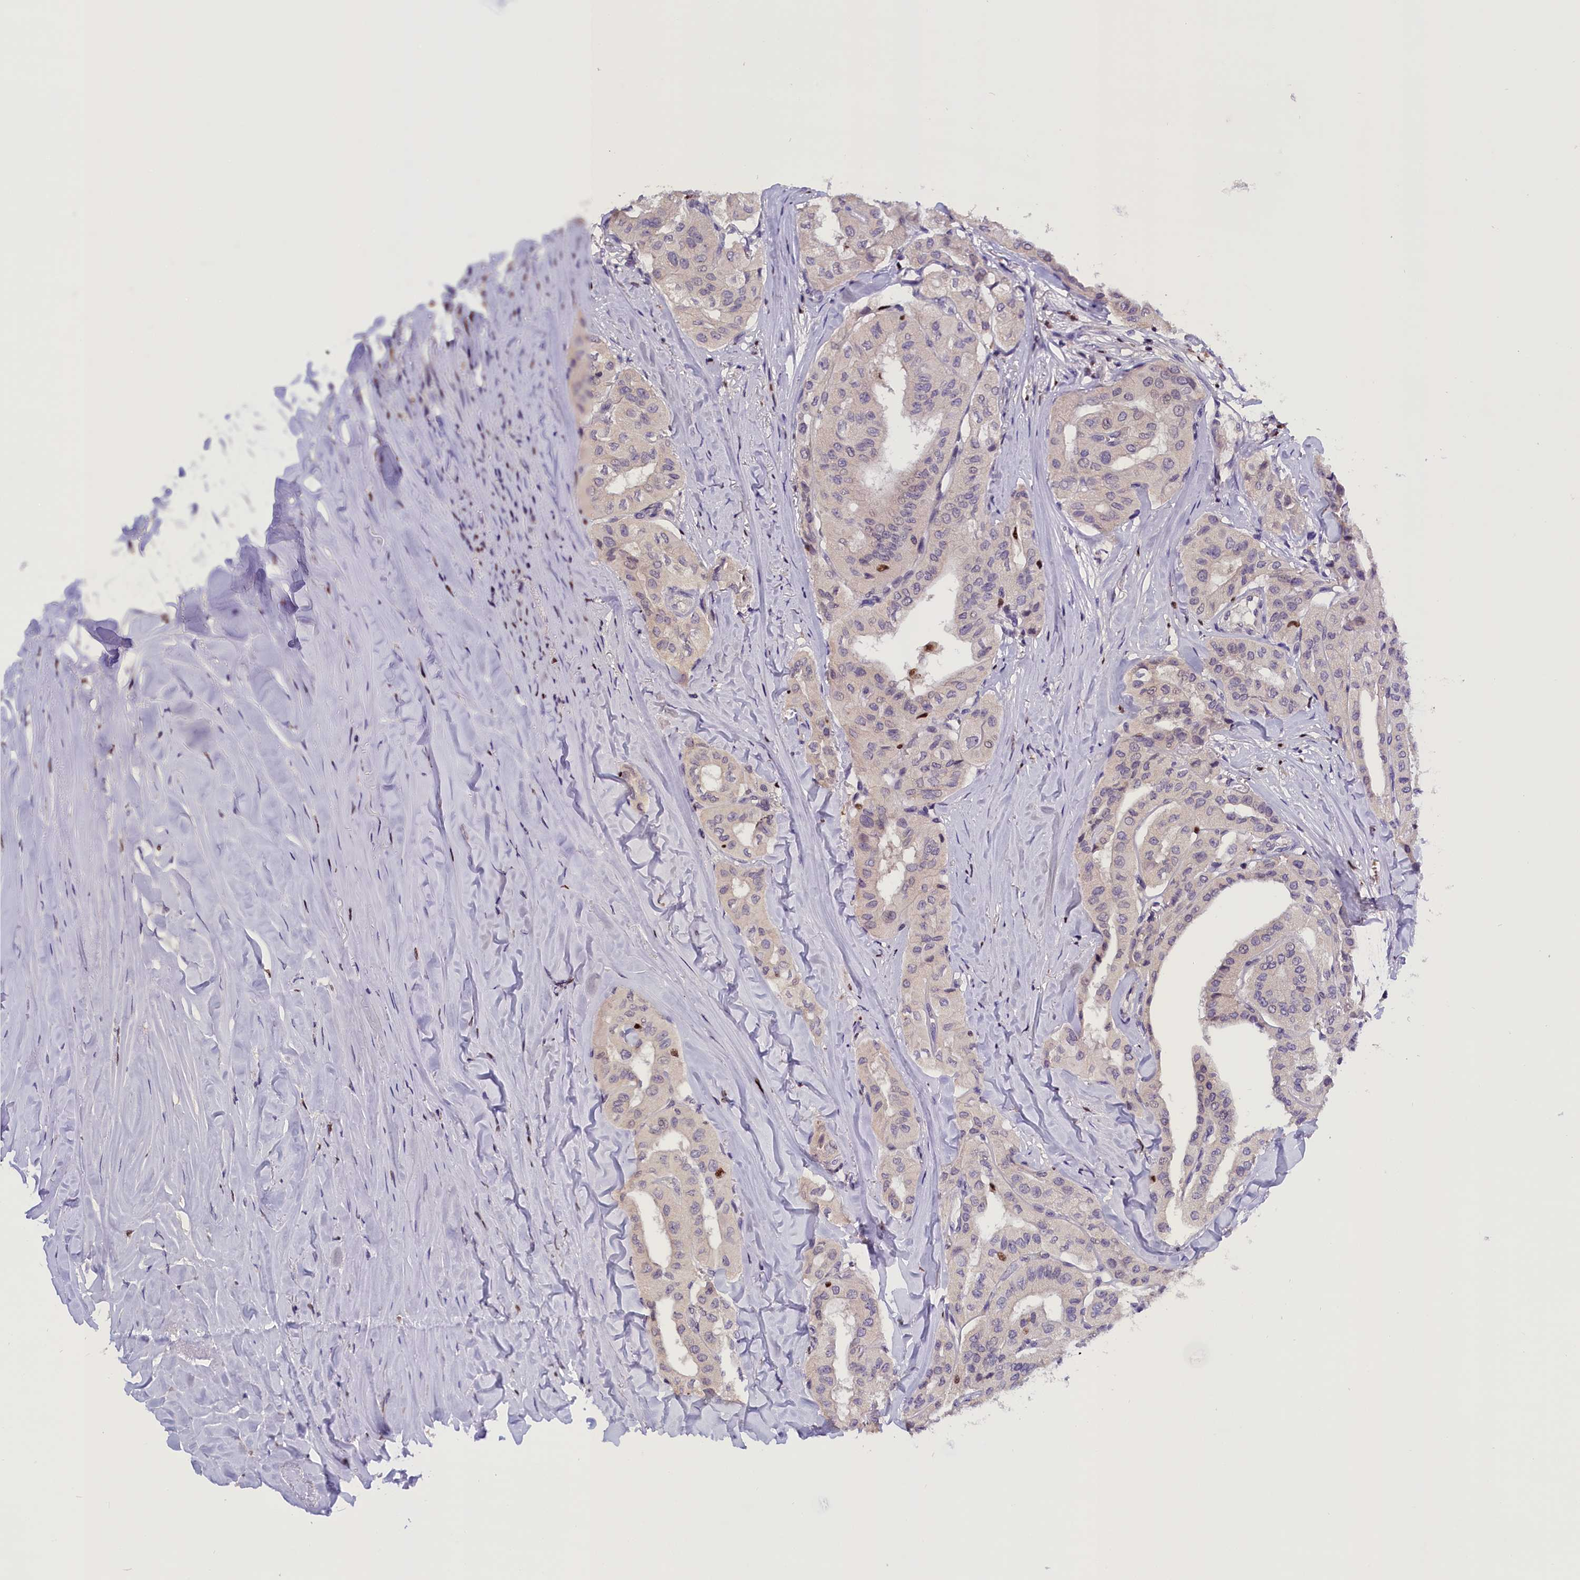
{"staining": {"intensity": "negative", "quantity": "none", "location": "none"}, "tissue": "thyroid cancer", "cell_type": "Tumor cells", "image_type": "cancer", "snomed": [{"axis": "morphology", "description": "Papillary adenocarcinoma, NOS"}, {"axis": "topography", "description": "Thyroid gland"}], "caption": "This is an IHC micrograph of human thyroid cancer (papillary adenocarcinoma). There is no expression in tumor cells.", "gene": "BTBD9", "patient": {"sex": "female", "age": 59}}